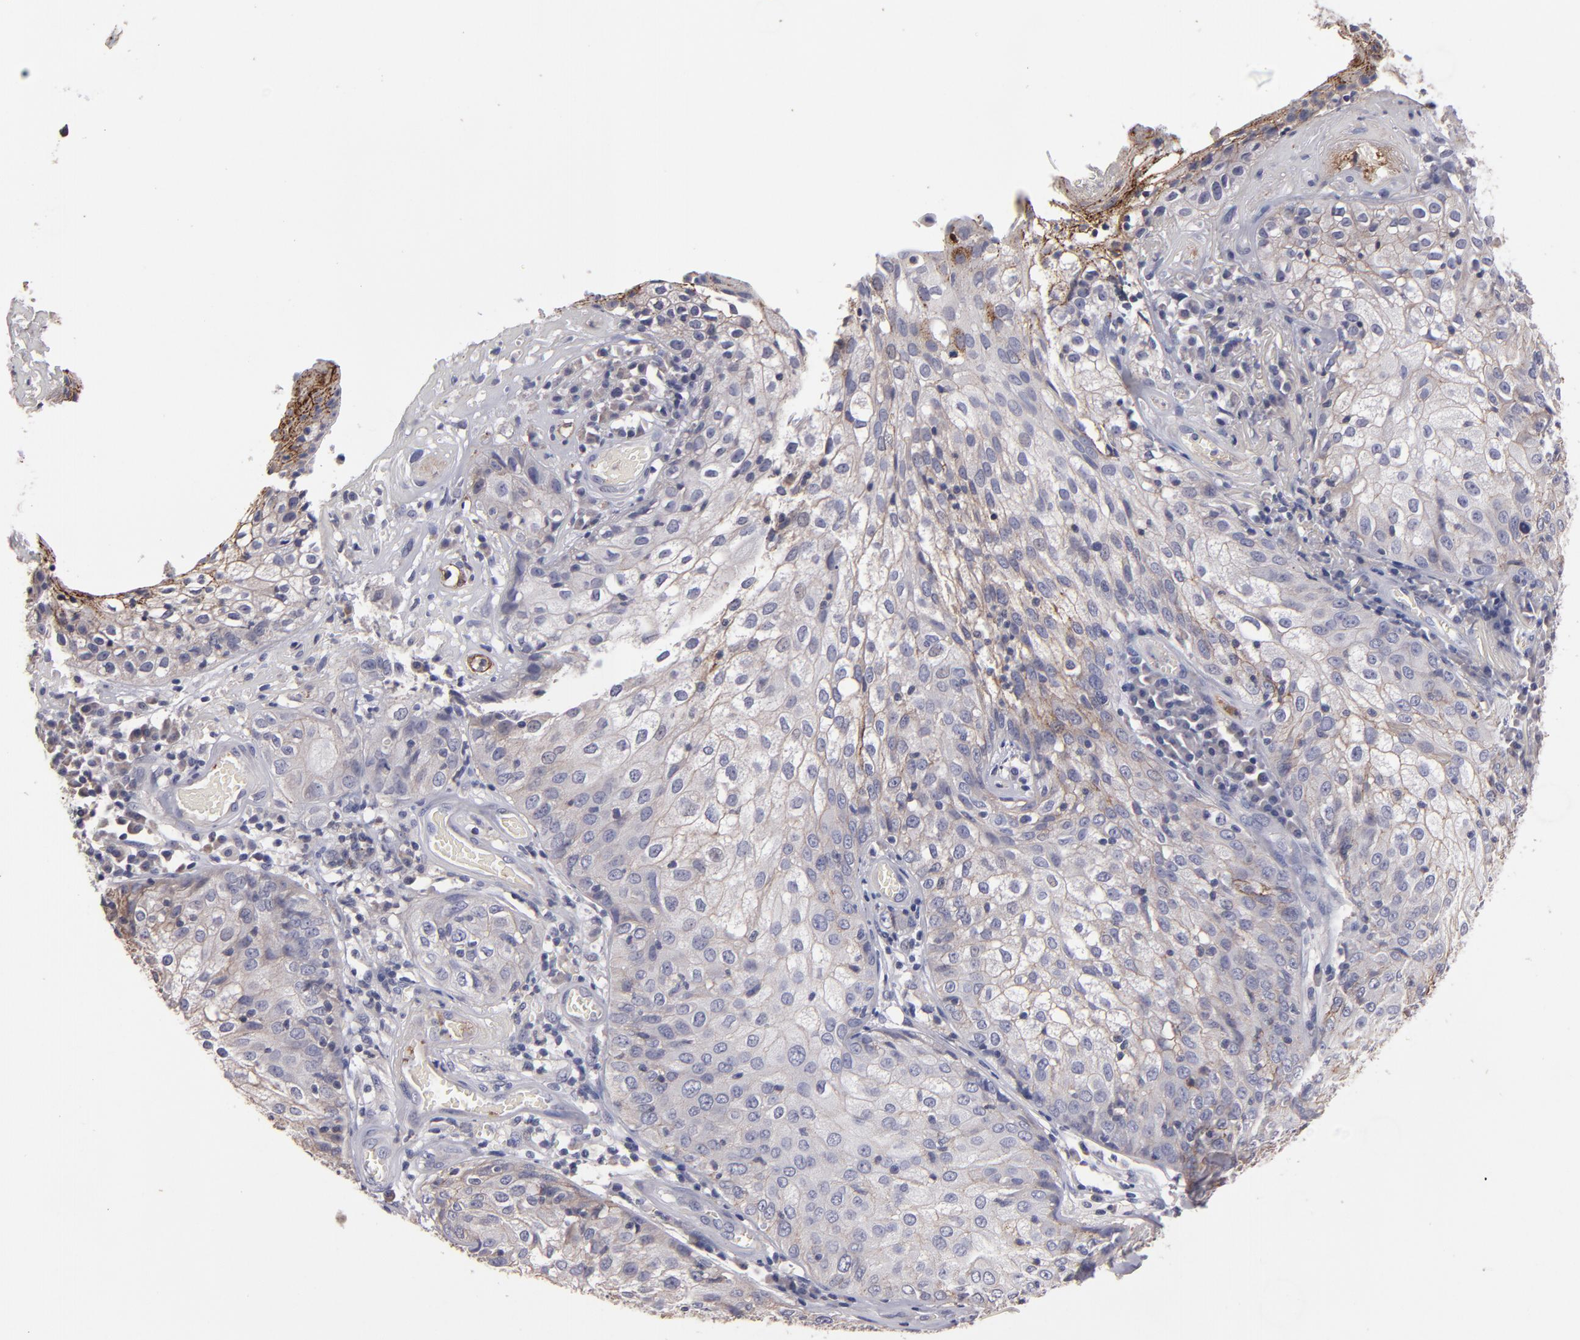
{"staining": {"intensity": "moderate", "quantity": "25%-75%", "location": "cytoplasmic/membranous"}, "tissue": "skin cancer", "cell_type": "Tumor cells", "image_type": "cancer", "snomed": [{"axis": "morphology", "description": "Squamous cell carcinoma, NOS"}, {"axis": "topography", "description": "Skin"}], "caption": "A brown stain highlights moderate cytoplasmic/membranous staining of a protein in human skin cancer tumor cells.", "gene": "CLDN5", "patient": {"sex": "male", "age": 65}}